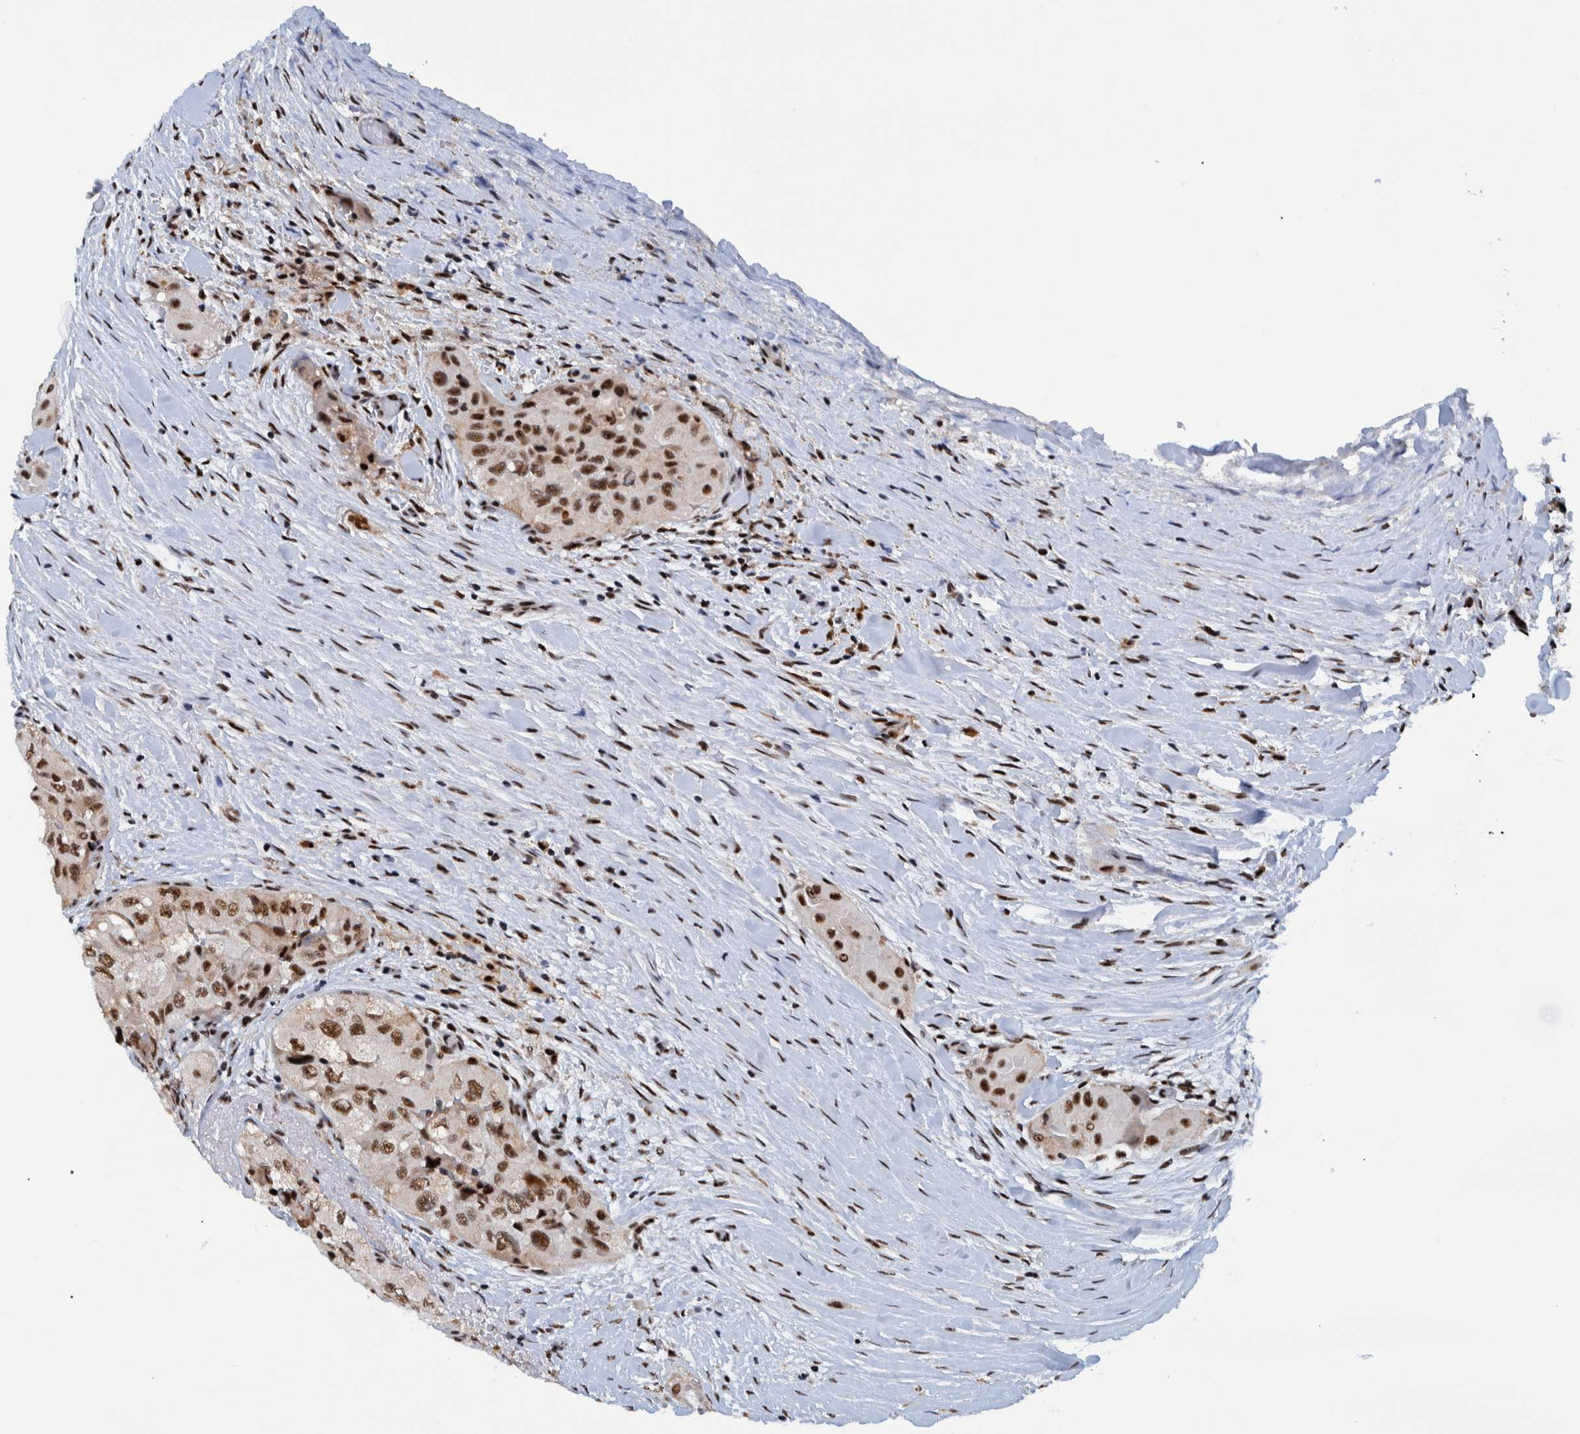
{"staining": {"intensity": "moderate", "quantity": ">75%", "location": "nuclear"}, "tissue": "thyroid cancer", "cell_type": "Tumor cells", "image_type": "cancer", "snomed": [{"axis": "morphology", "description": "Papillary adenocarcinoma, NOS"}, {"axis": "topography", "description": "Thyroid gland"}], "caption": "Tumor cells demonstrate medium levels of moderate nuclear expression in about >75% of cells in human thyroid cancer (papillary adenocarcinoma).", "gene": "EFTUD2", "patient": {"sex": "female", "age": 59}}